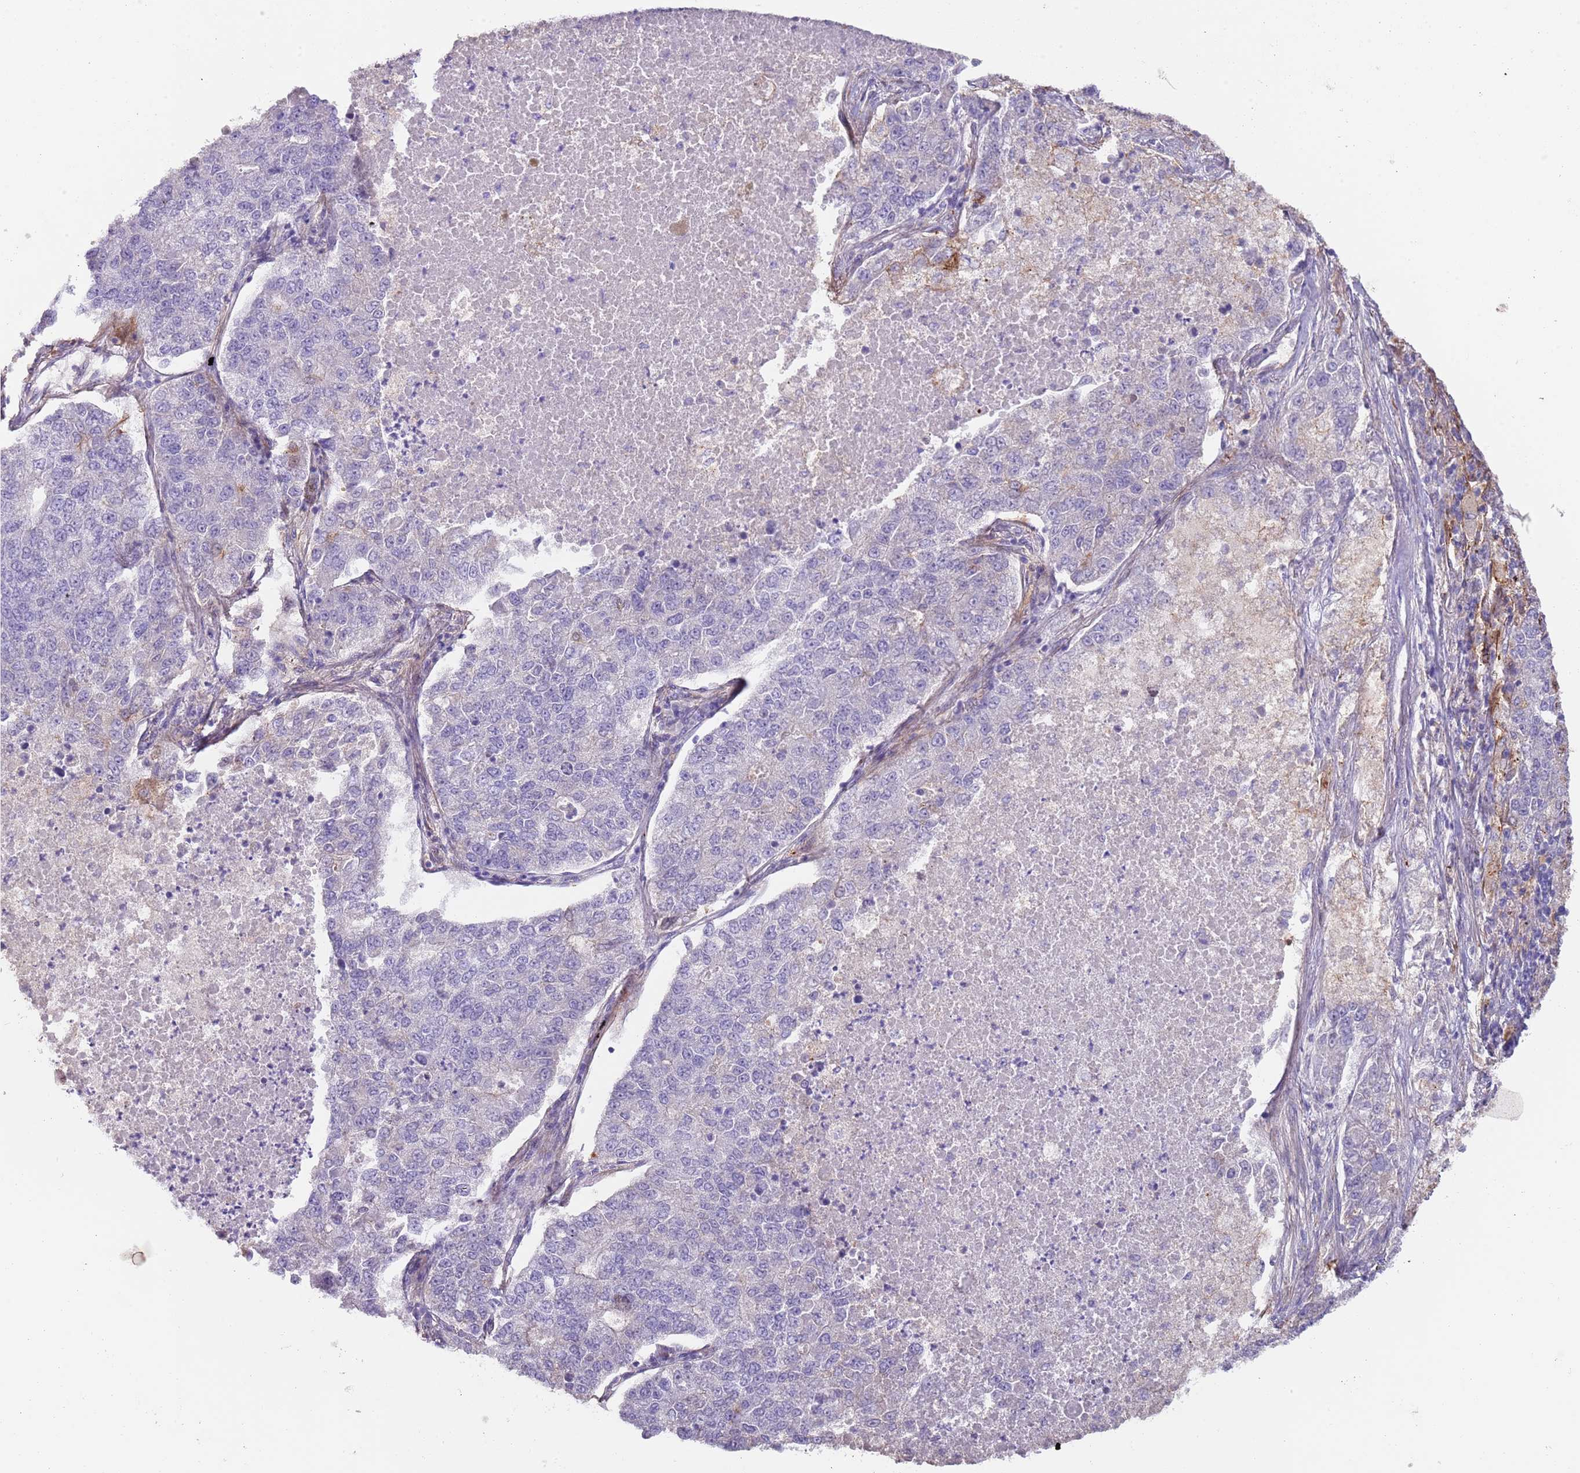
{"staining": {"intensity": "negative", "quantity": "none", "location": "none"}, "tissue": "lung cancer", "cell_type": "Tumor cells", "image_type": "cancer", "snomed": [{"axis": "morphology", "description": "Adenocarcinoma, NOS"}, {"axis": "topography", "description": "Lung"}], "caption": "Immunohistochemistry (IHC) photomicrograph of adenocarcinoma (lung) stained for a protein (brown), which shows no positivity in tumor cells.", "gene": "NBPF3", "patient": {"sex": "male", "age": 49}}